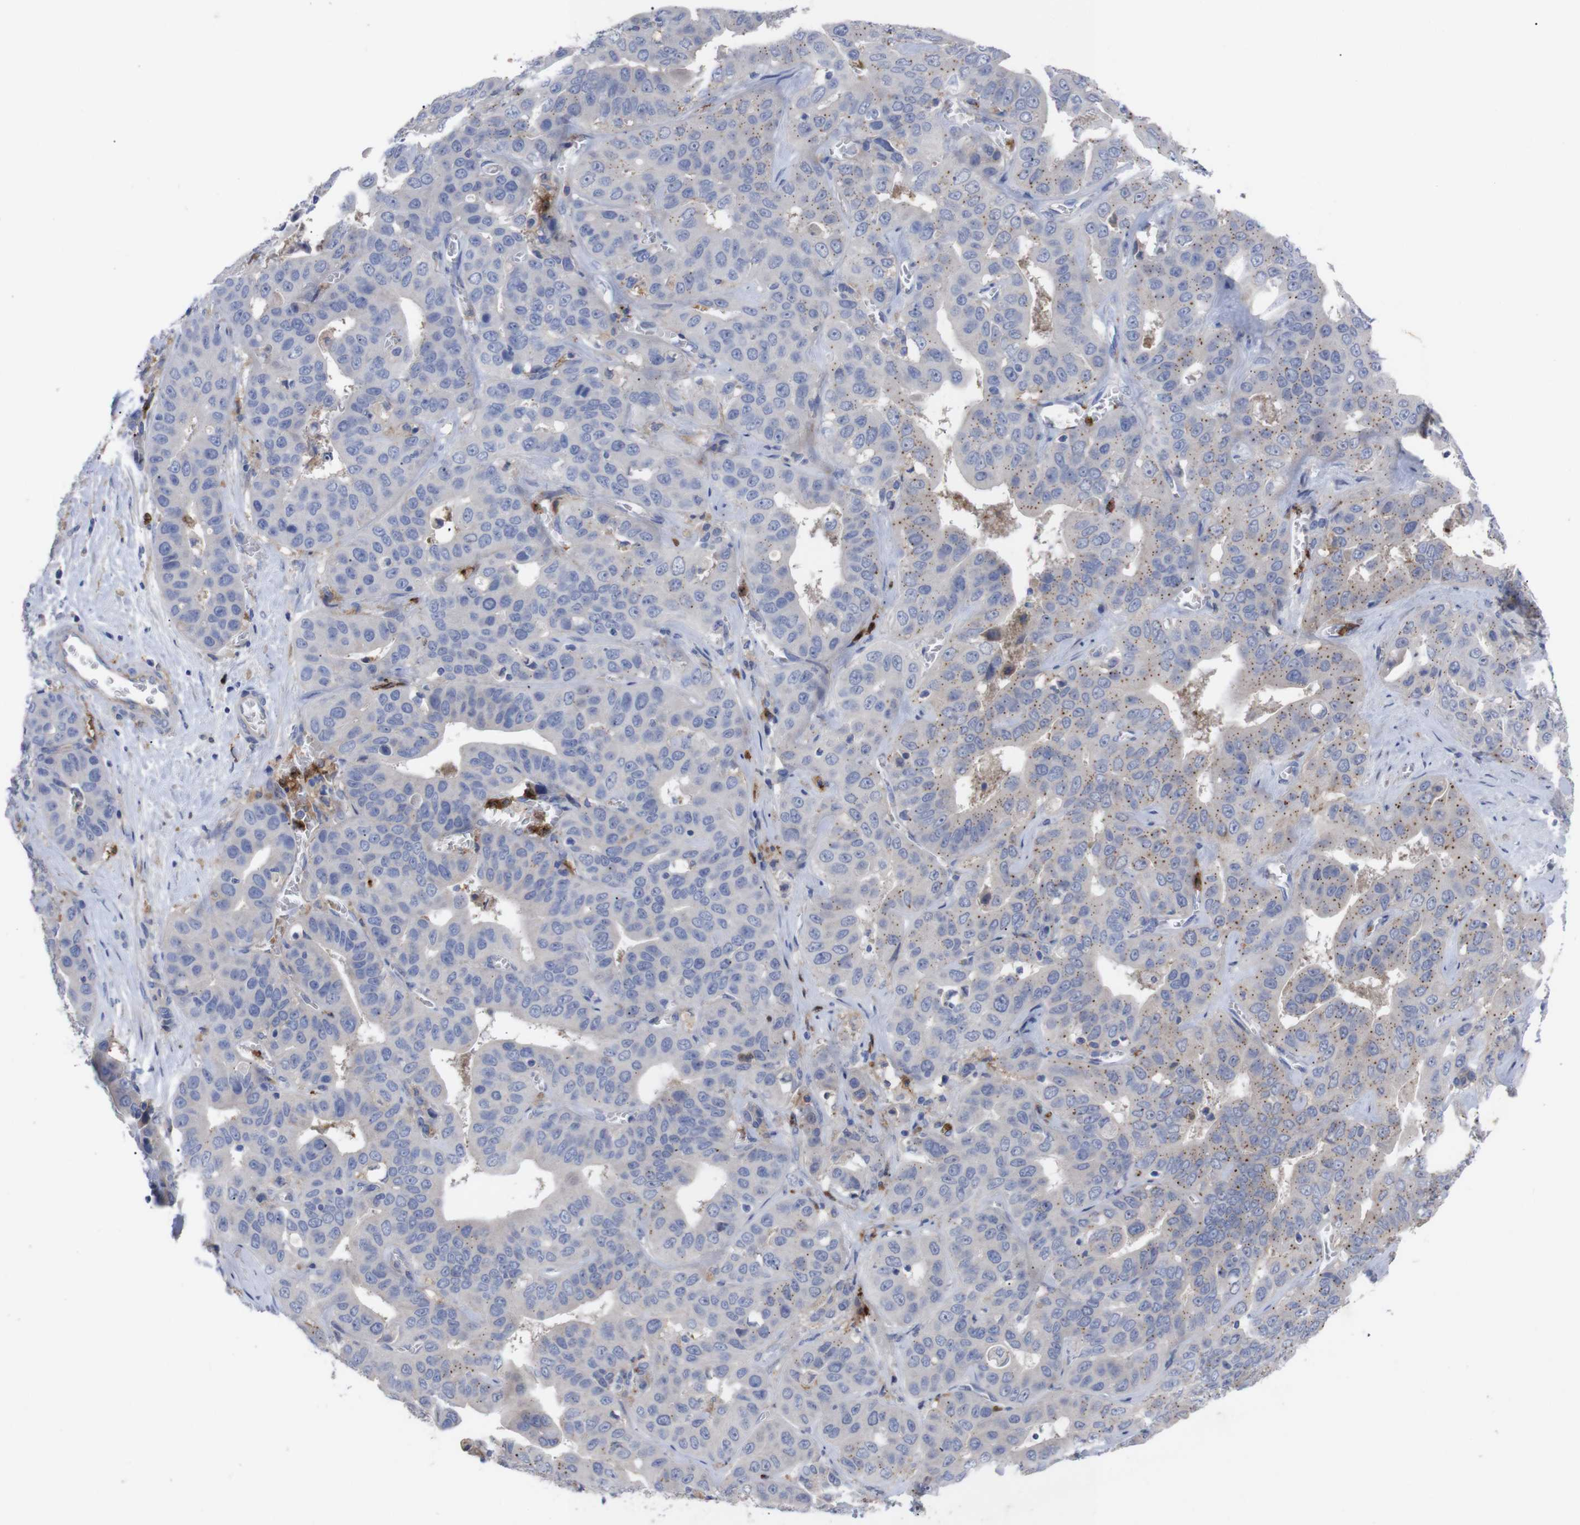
{"staining": {"intensity": "negative", "quantity": "none", "location": "none"}, "tissue": "liver cancer", "cell_type": "Tumor cells", "image_type": "cancer", "snomed": [{"axis": "morphology", "description": "Cholangiocarcinoma"}, {"axis": "topography", "description": "Liver"}], "caption": "DAB (3,3'-diaminobenzidine) immunohistochemical staining of human liver cancer reveals no significant expression in tumor cells.", "gene": "C5AR1", "patient": {"sex": "female", "age": 52}}